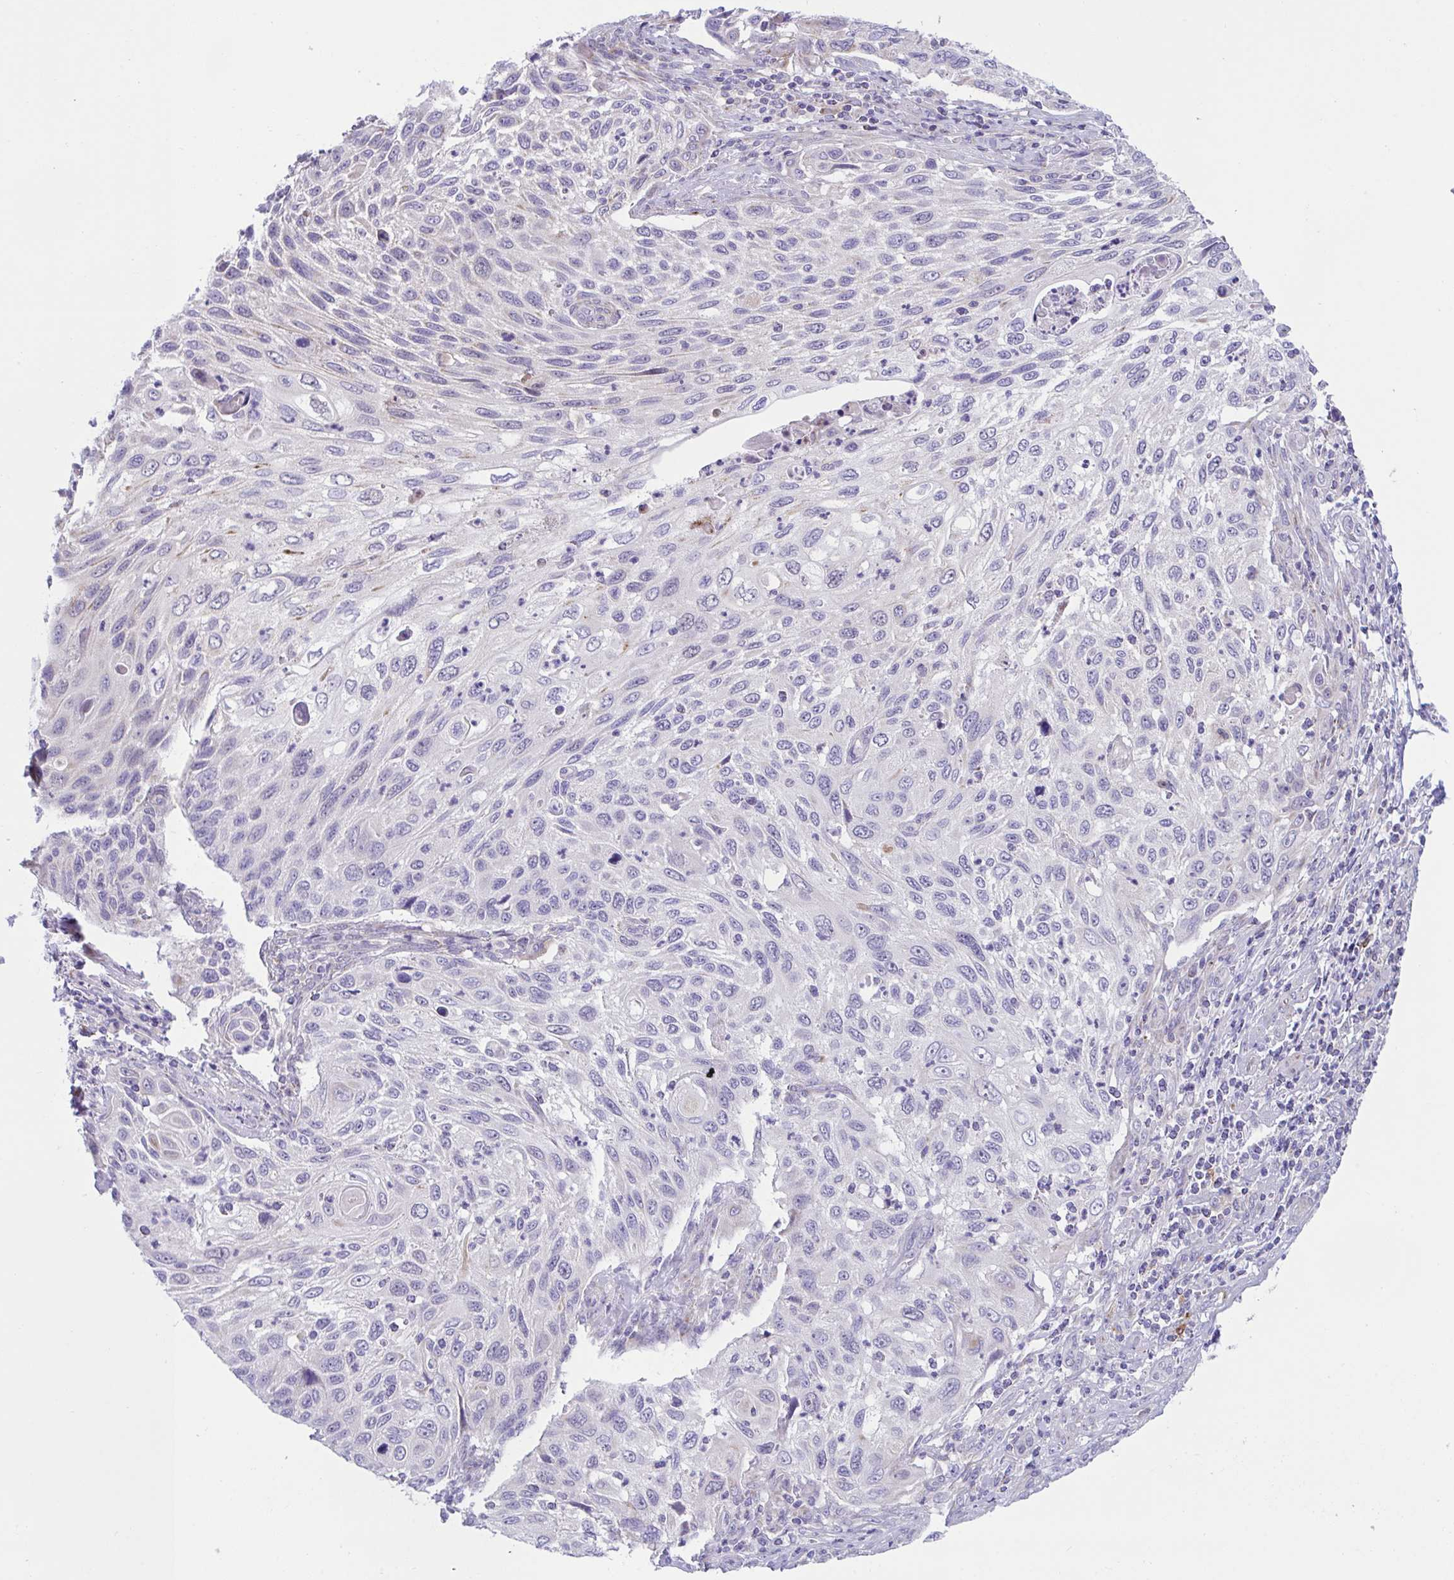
{"staining": {"intensity": "negative", "quantity": "none", "location": "none"}, "tissue": "cervical cancer", "cell_type": "Tumor cells", "image_type": "cancer", "snomed": [{"axis": "morphology", "description": "Squamous cell carcinoma, NOS"}, {"axis": "topography", "description": "Cervix"}], "caption": "This micrograph is of cervical squamous cell carcinoma stained with IHC to label a protein in brown with the nuclei are counter-stained blue. There is no expression in tumor cells. Nuclei are stained in blue.", "gene": "DTX3", "patient": {"sex": "female", "age": 70}}